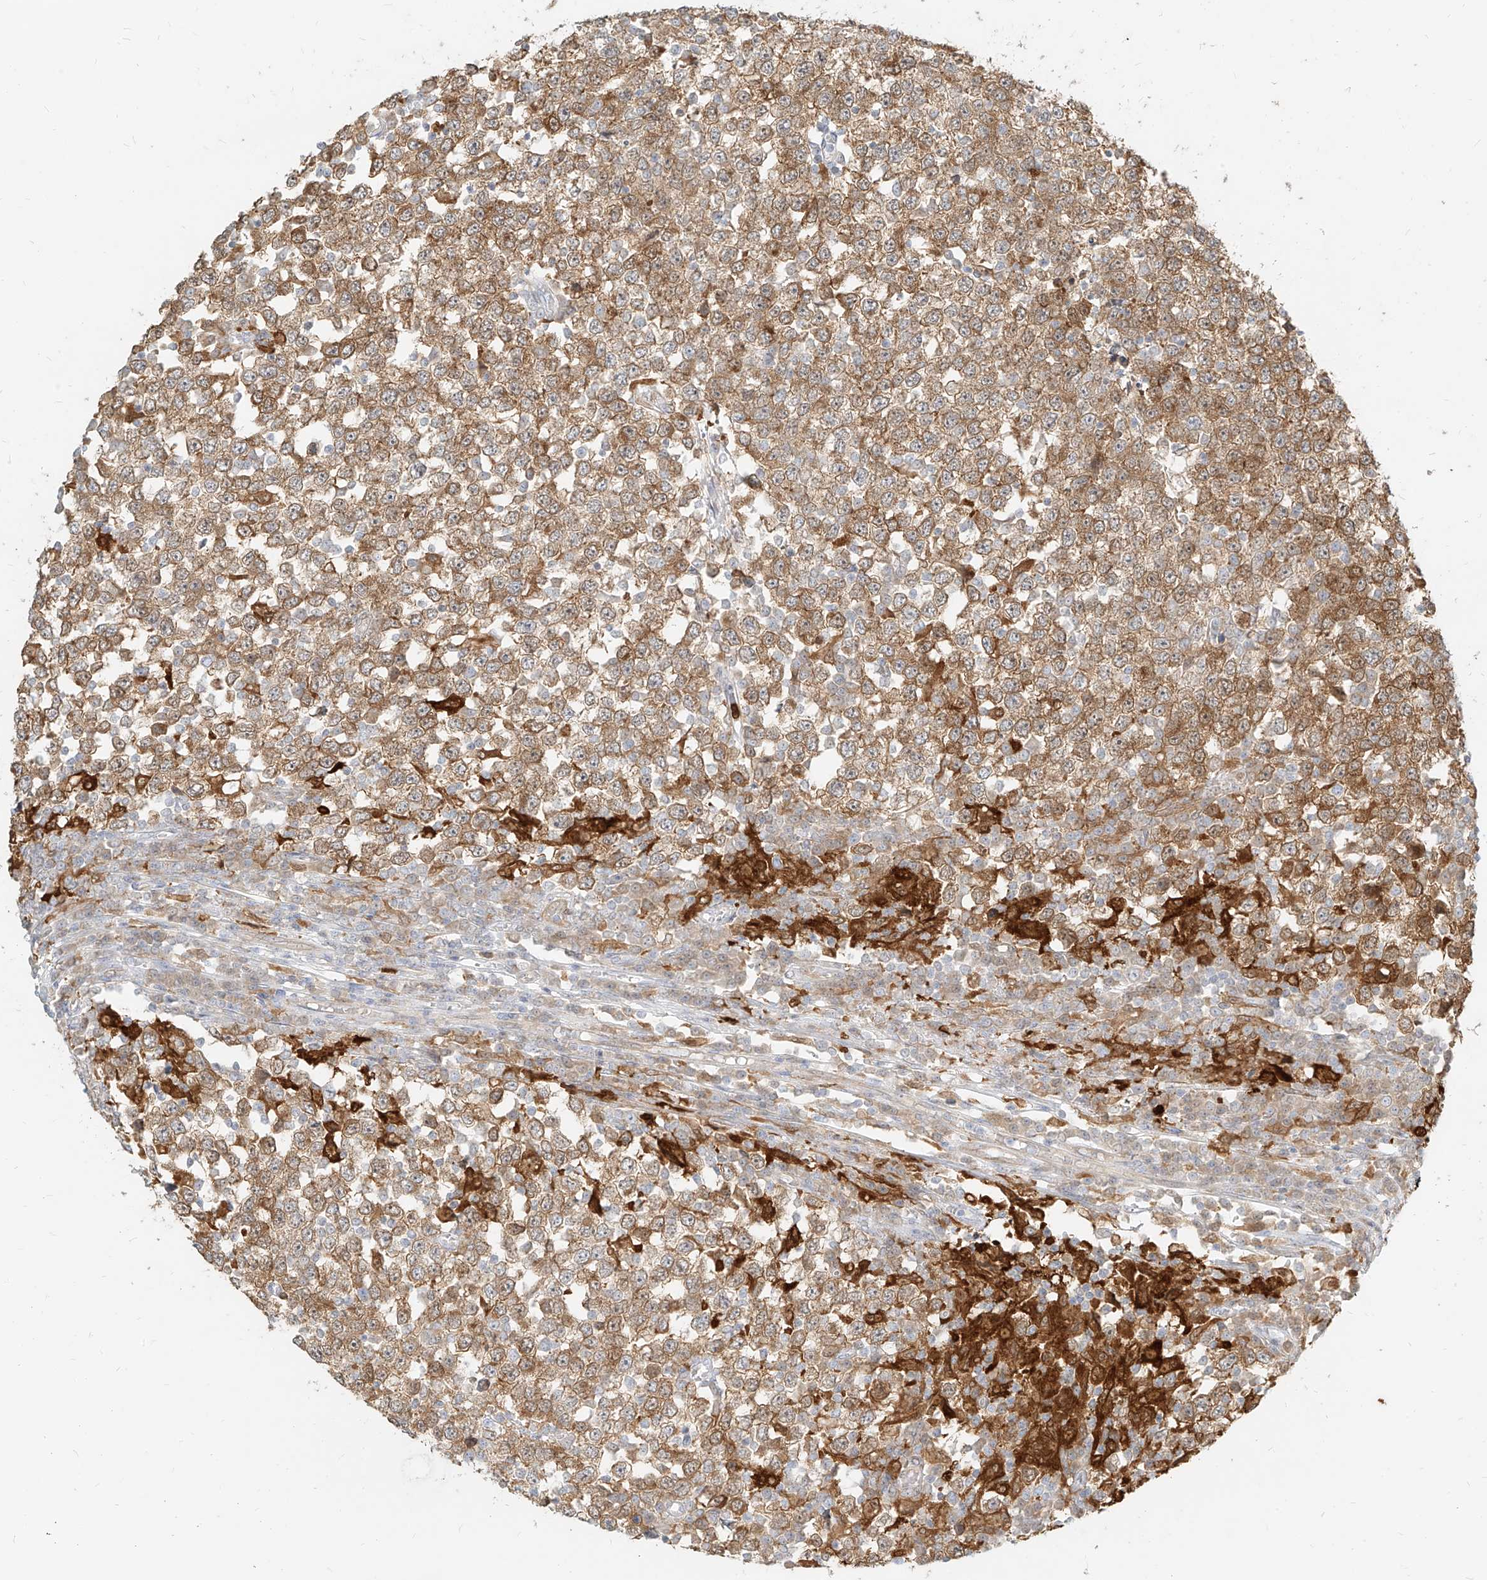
{"staining": {"intensity": "moderate", "quantity": ">75%", "location": "cytoplasmic/membranous"}, "tissue": "testis cancer", "cell_type": "Tumor cells", "image_type": "cancer", "snomed": [{"axis": "morphology", "description": "Seminoma, NOS"}, {"axis": "topography", "description": "Testis"}], "caption": "High-magnification brightfield microscopy of testis cancer stained with DAB (brown) and counterstained with hematoxylin (blue). tumor cells exhibit moderate cytoplasmic/membranous expression is present in approximately>75% of cells.", "gene": "PGD", "patient": {"sex": "male", "age": 65}}